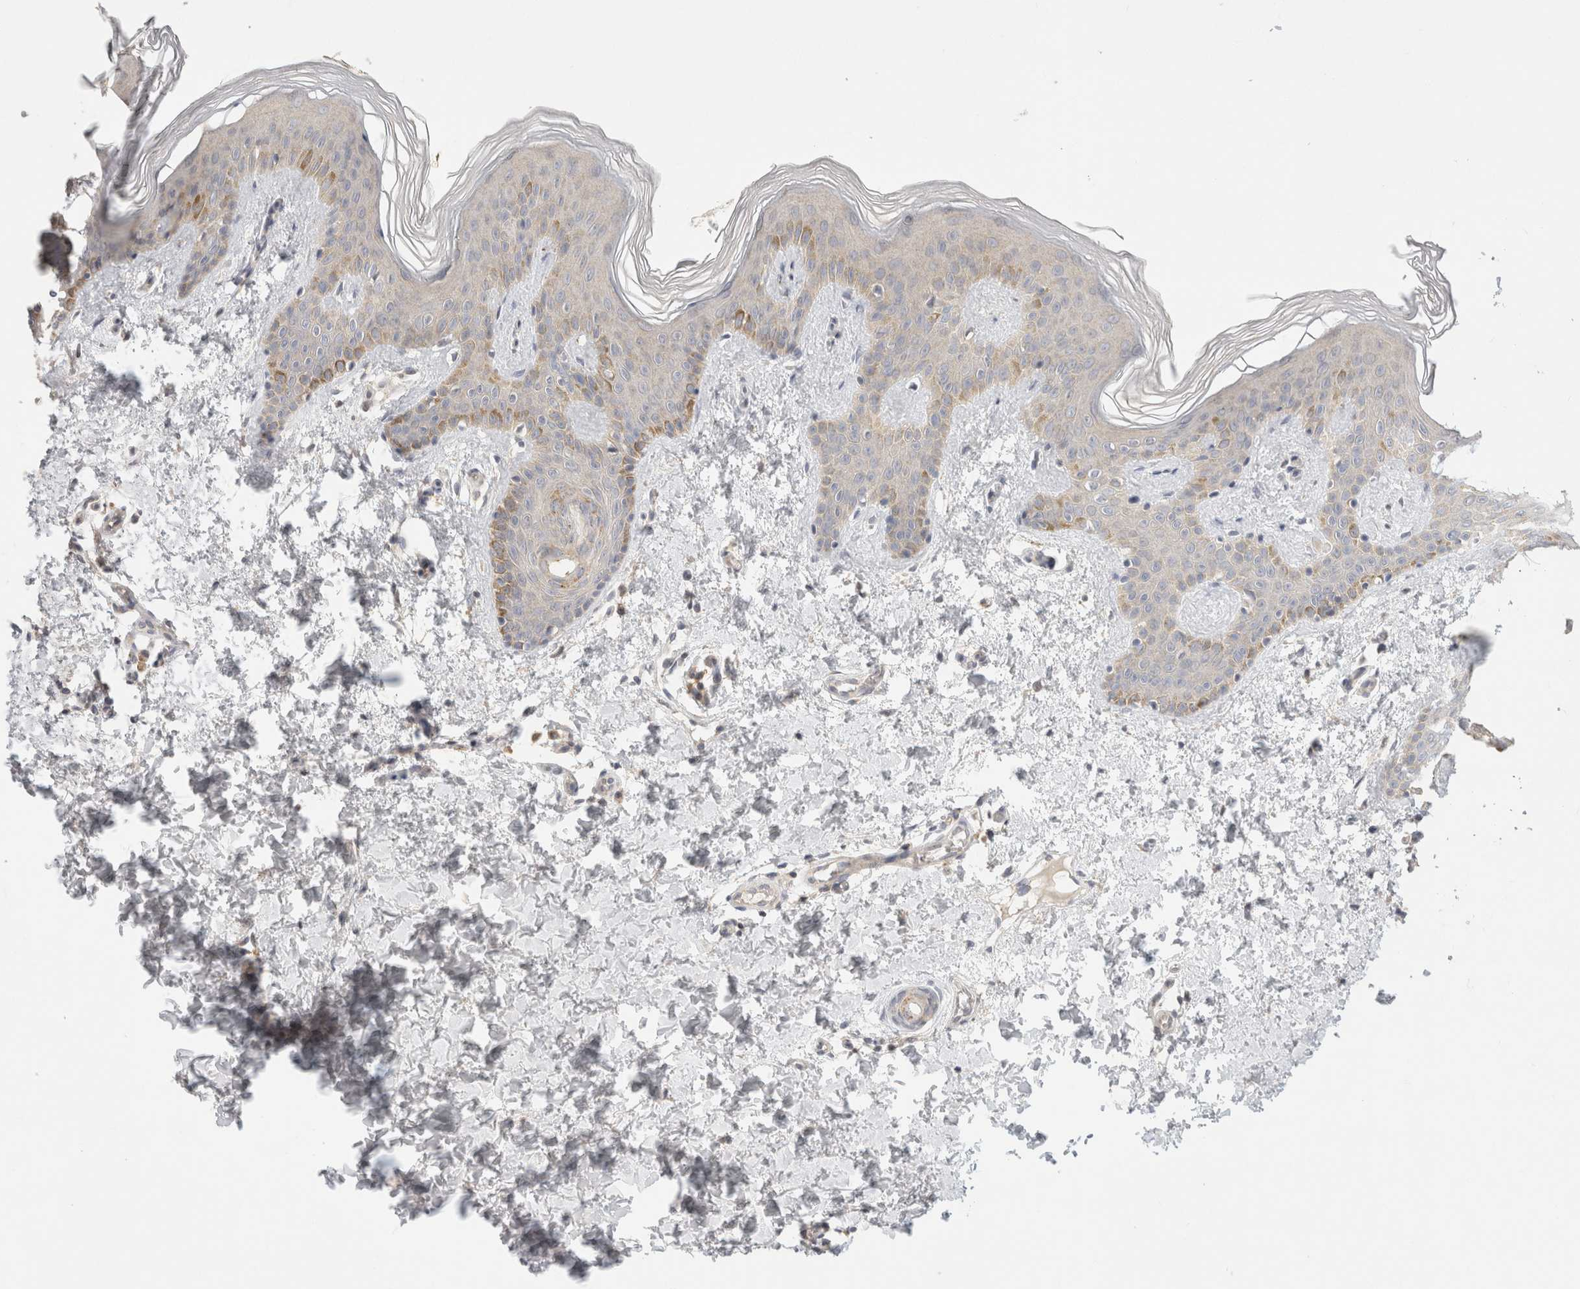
{"staining": {"intensity": "moderate", "quantity": "<25%", "location": "cytoplasmic/membranous"}, "tissue": "skin", "cell_type": "Fibroblasts", "image_type": "normal", "snomed": [{"axis": "morphology", "description": "Normal tissue, NOS"}, {"axis": "morphology", "description": "Neoplasm, benign, NOS"}, {"axis": "topography", "description": "Skin"}, {"axis": "topography", "description": "Soft tissue"}], "caption": "Skin was stained to show a protein in brown. There is low levels of moderate cytoplasmic/membranous expression in about <25% of fibroblasts. (Stains: DAB (3,3'-diaminobenzidine) in brown, nuclei in blue, Microscopy: brightfield microscopy at high magnification).", "gene": "CHRM4", "patient": {"sex": "male", "age": 26}}